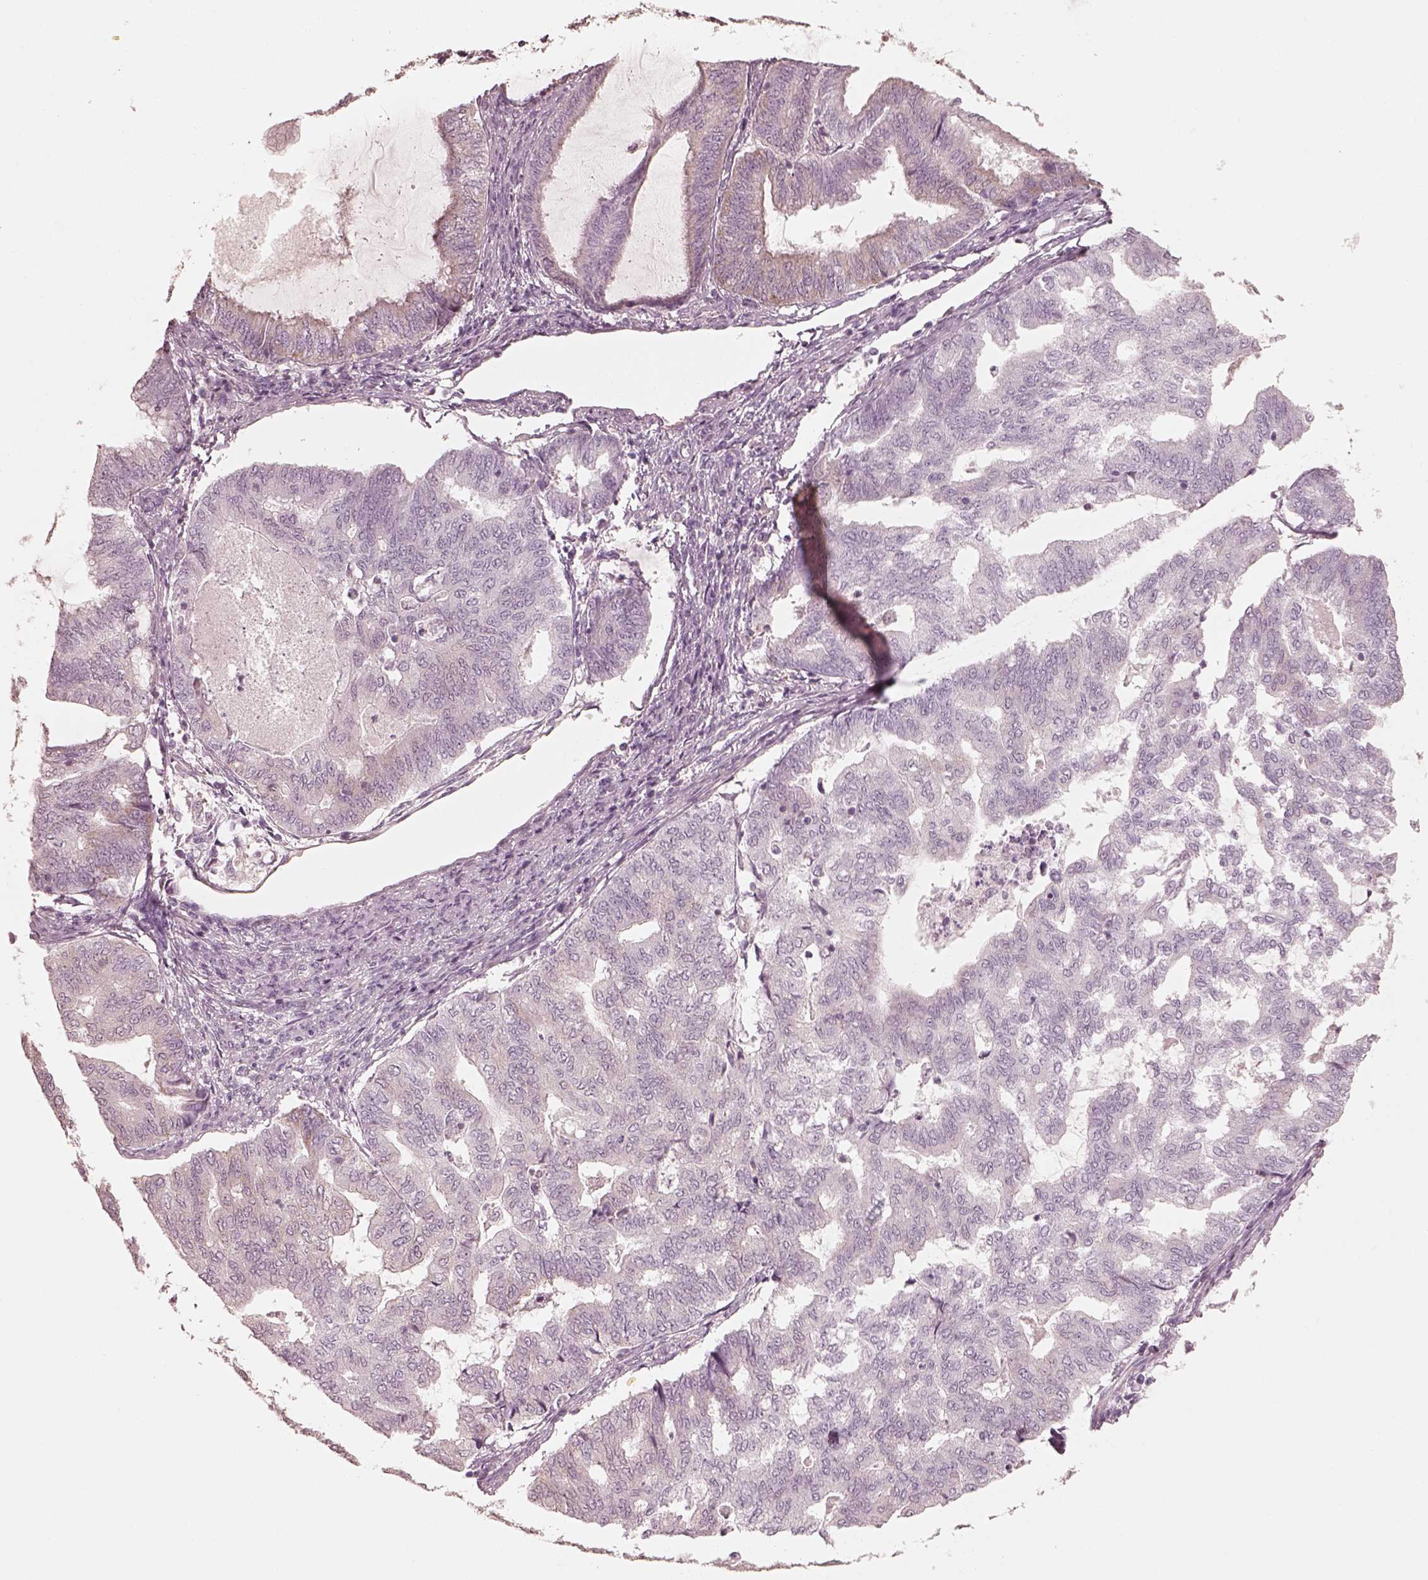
{"staining": {"intensity": "negative", "quantity": "none", "location": "none"}, "tissue": "endometrial cancer", "cell_type": "Tumor cells", "image_type": "cancer", "snomed": [{"axis": "morphology", "description": "Adenocarcinoma, NOS"}, {"axis": "topography", "description": "Endometrium"}], "caption": "High magnification brightfield microscopy of adenocarcinoma (endometrial) stained with DAB (3,3'-diaminobenzidine) (brown) and counterstained with hematoxylin (blue): tumor cells show no significant positivity.", "gene": "RAB3C", "patient": {"sex": "female", "age": 79}}